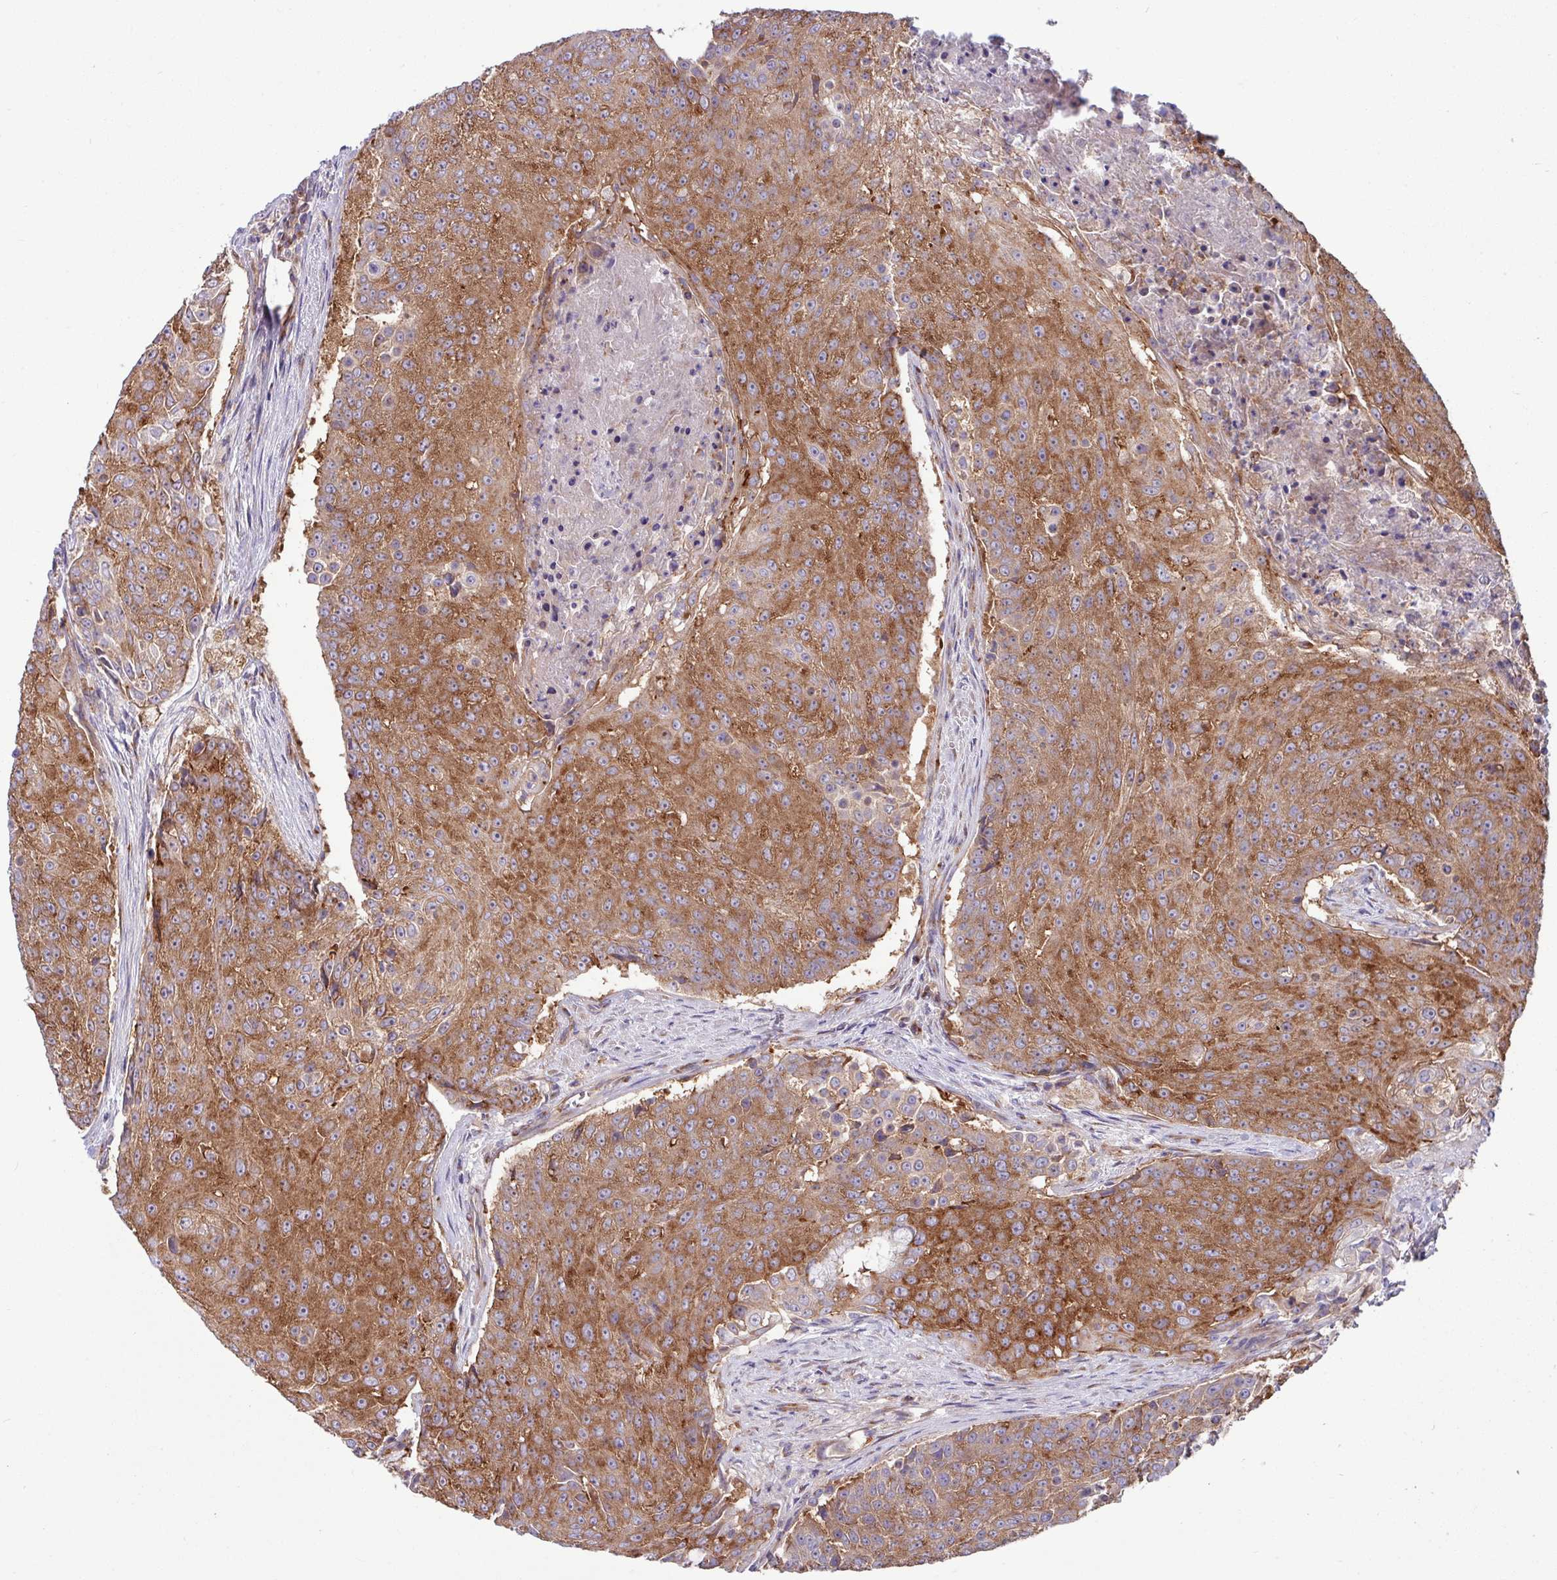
{"staining": {"intensity": "strong", "quantity": ">75%", "location": "cytoplasmic/membranous"}, "tissue": "urothelial cancer", "cell_type": "Tumor cells", "image_type": "cancer", "snomed": [{"axis": "morphology", "description": "Urothelial carcinoma, High grade"}, {"axis": "topography", "description": "Urinary bladder"}], "caption": "The image exhibits staining of urothelial carcinoma (high-grade), revealing strong cytoplasmic/membranous protein positivity (brown color) within tumor cells. Using DAB (3,3'-diaminobenzidine) (brown) and hematoxylin (blue) stains, captured at high magnification using brightfield microscopy.", "gene": "LSM12", "patient": {"sex": "female", "age": 63}}